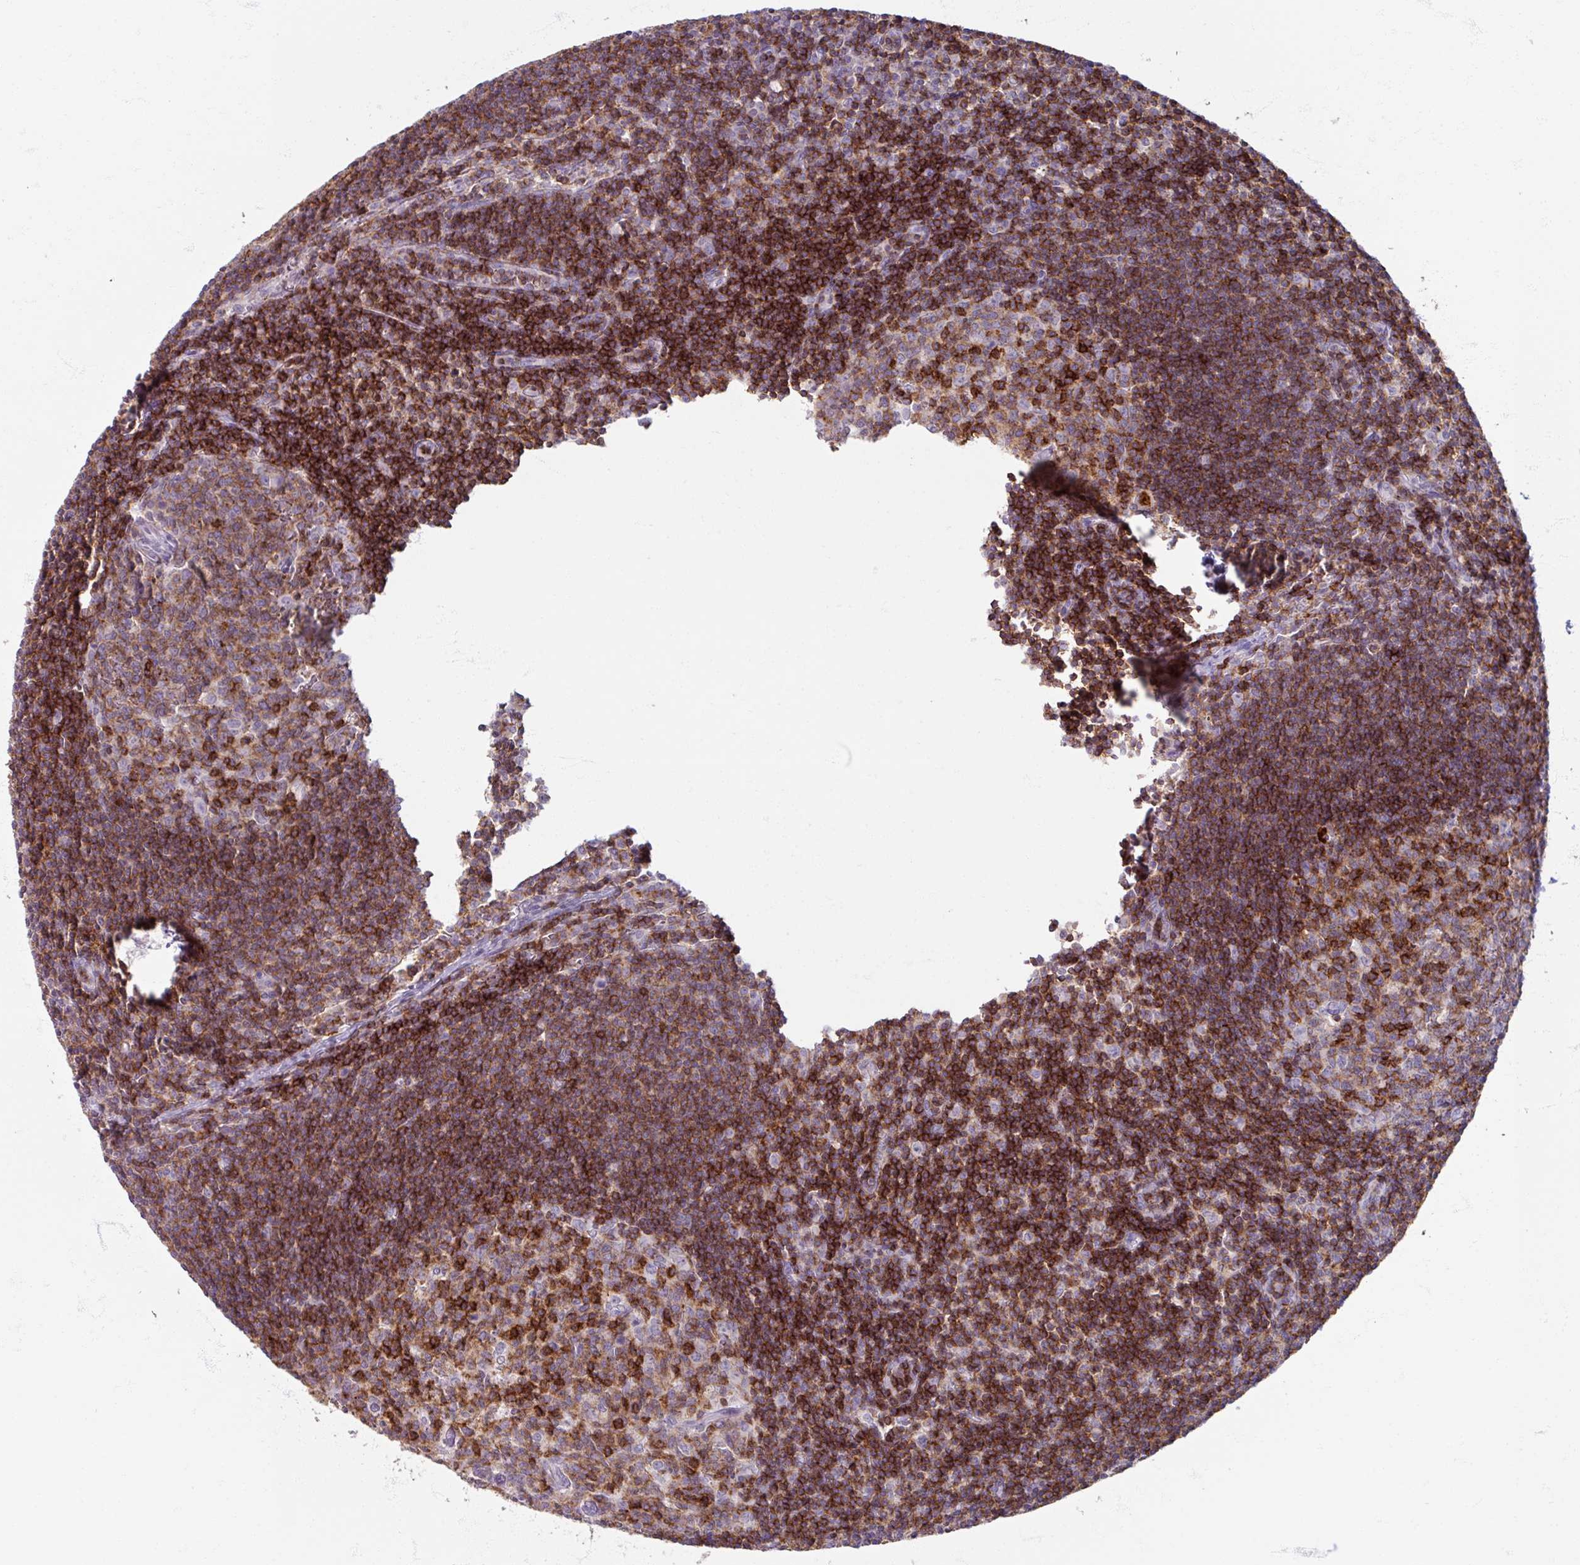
{"staining": {"intensity": "strong", "quantity": "25%-75%", "location": "cytoplasmic/membranous"}, "tissue": "lymph node", "cell_type": "Germinal center cells", "image_type": "normal", "snomed": [{"axis": "morphology", "description": "Normal tissue, NOS"}, {"axis": "topography", "description": "Lymph node"}], "caption": "The micrograph demonstrates a brown stain indicating the presence of a protein in the cytoplasmic/membranous of germinal center cells in lymph node. (brown staining indicates protein expression, while blue staining denotes nuclei).", "gene": "PTPRC", "patient": {"sex": "female", "age": 29}}